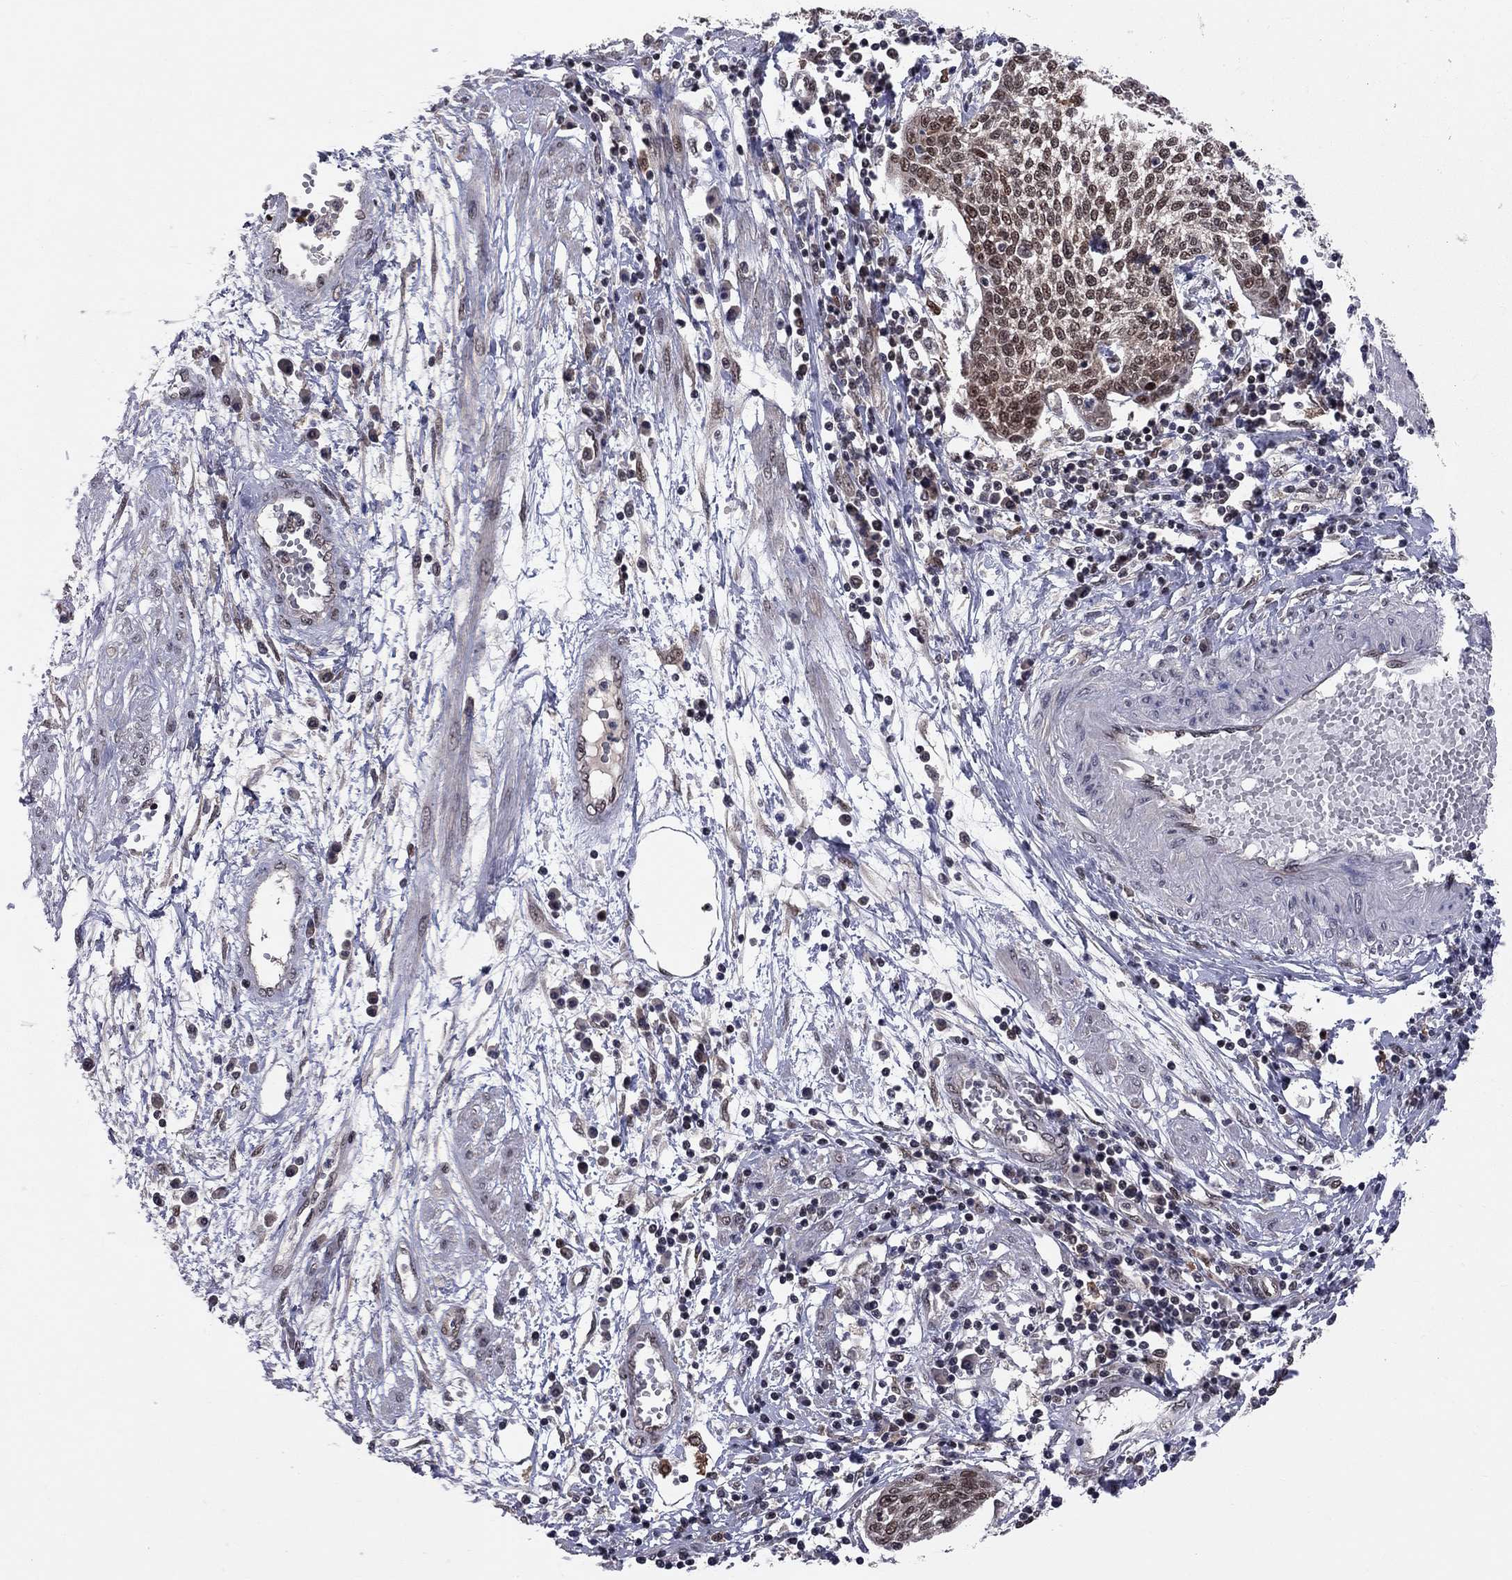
{"staining": {"intensity": "moderate", "quantity": "25%-75%", "location": "nuclear"}, "tissue": "cervical cancer", "cell_type": "Tumor cells", "image_type": "cancer", "snomed": [{"axis": "morphology", "description": "Squamous cell carcinoma, NOS"}, {"axis": "topography", "description": "Cervix"}], "caption": "Immunohistochemical staining of human cervical cancer (squamous cell carcinoma) reveals moderate nuclear protein expression in approximately 25%-75% of tumor cells. (DAB (3,3'-diaminobenzidine) = brown stain, brightfield microscopy at high magnification).", "gene": "SAP30L", "patient": {"sex": "female", "age": 34}}